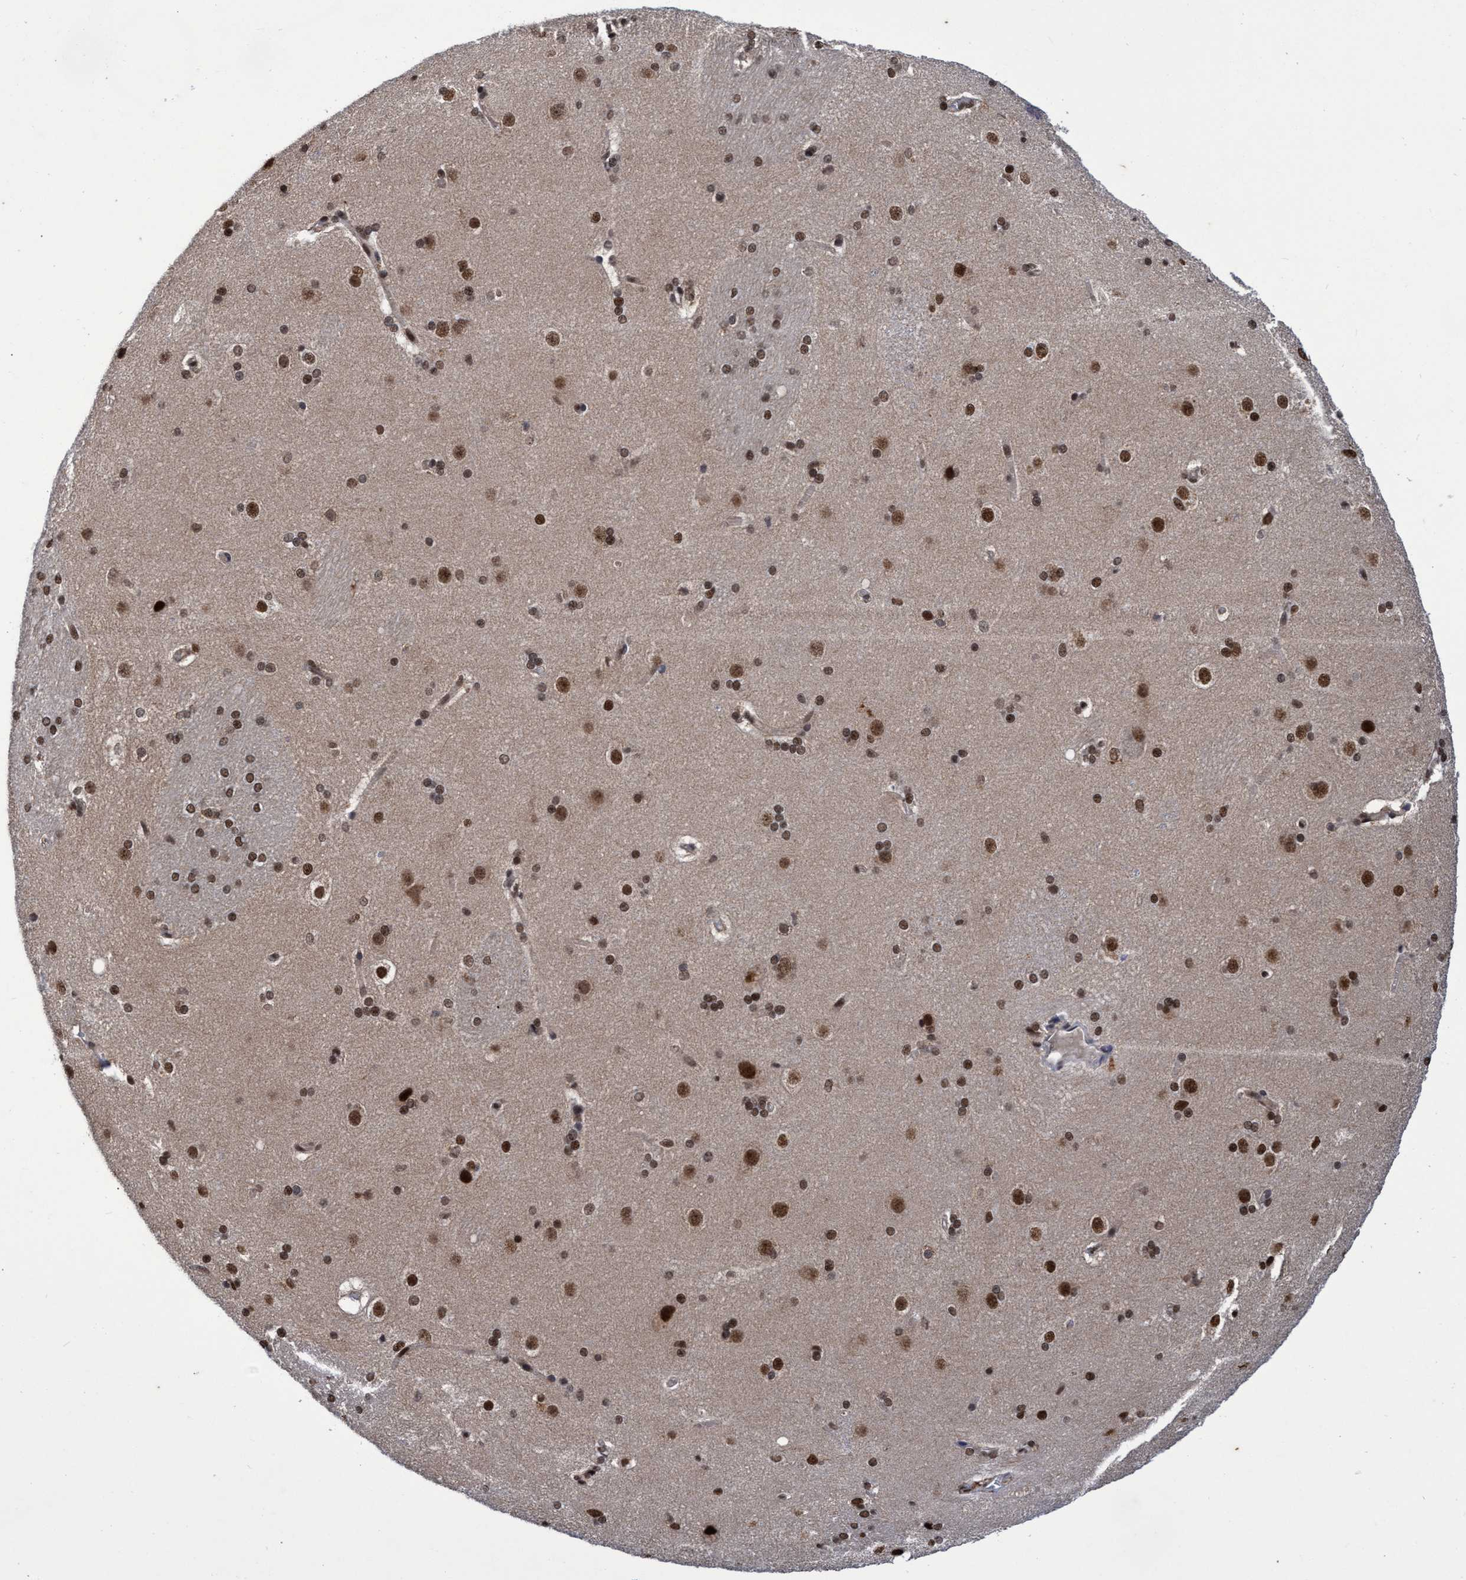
{"staining": {"intensity": "moderate", "quantity": ">75%", "location": "nuclear"}, "tissue": "caudate", "cell_type": "Glial cells", "image_type": "normal", "snomed": [{"axis": "morphology", "description": "Normal tissue, NOS"}, {"axis": "topography", "description": "Lateral ventricle wall"}], "caption": "This is a photomicrograph of immunohistochemistry staining of unremarkable caudate, which shows moderate staining in the nuclear of glial cells.", "gene": "GTF2F1", "patient": {"sex": "female", "age": 19}}